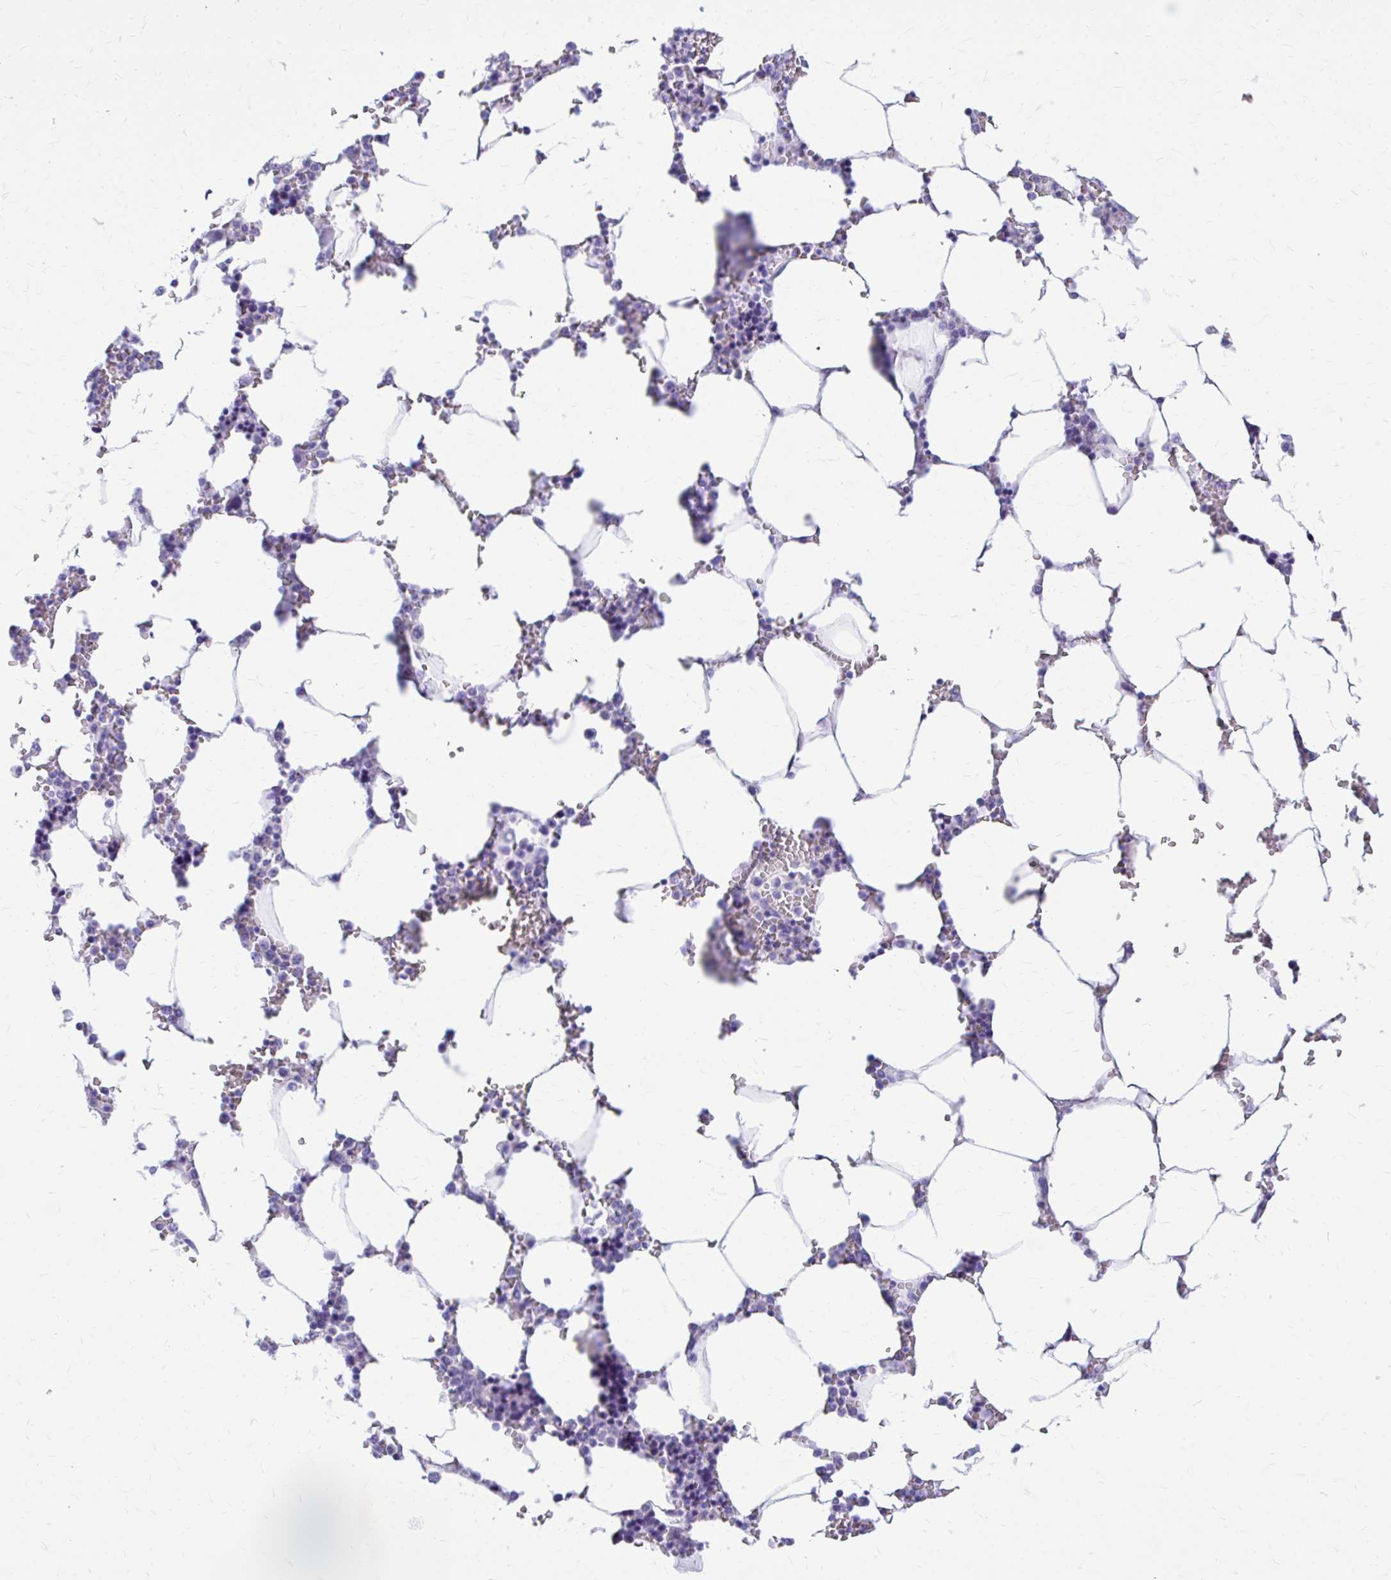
{"staining": {"intensity": "negative", "quantity": "none", "location": "none"}, "tissue": "bone marrow", "cell_type": "Hematopoietic cells", "image_type": "normal", "snomed": [{"axis": "morphology", "description": "Normal tissue, NOS"}, {"axis": "topography", "description": "Bone marrow"}], "caption": "This image is of benign bone marrow stained with immunohistochemistry to label a protein in brown with the nuclei are counter-stained blue. There is no positivity in hematopoietic cells.", "gene": "ENSG00000285953", "patient": {"sex": "male", "age": 64}}